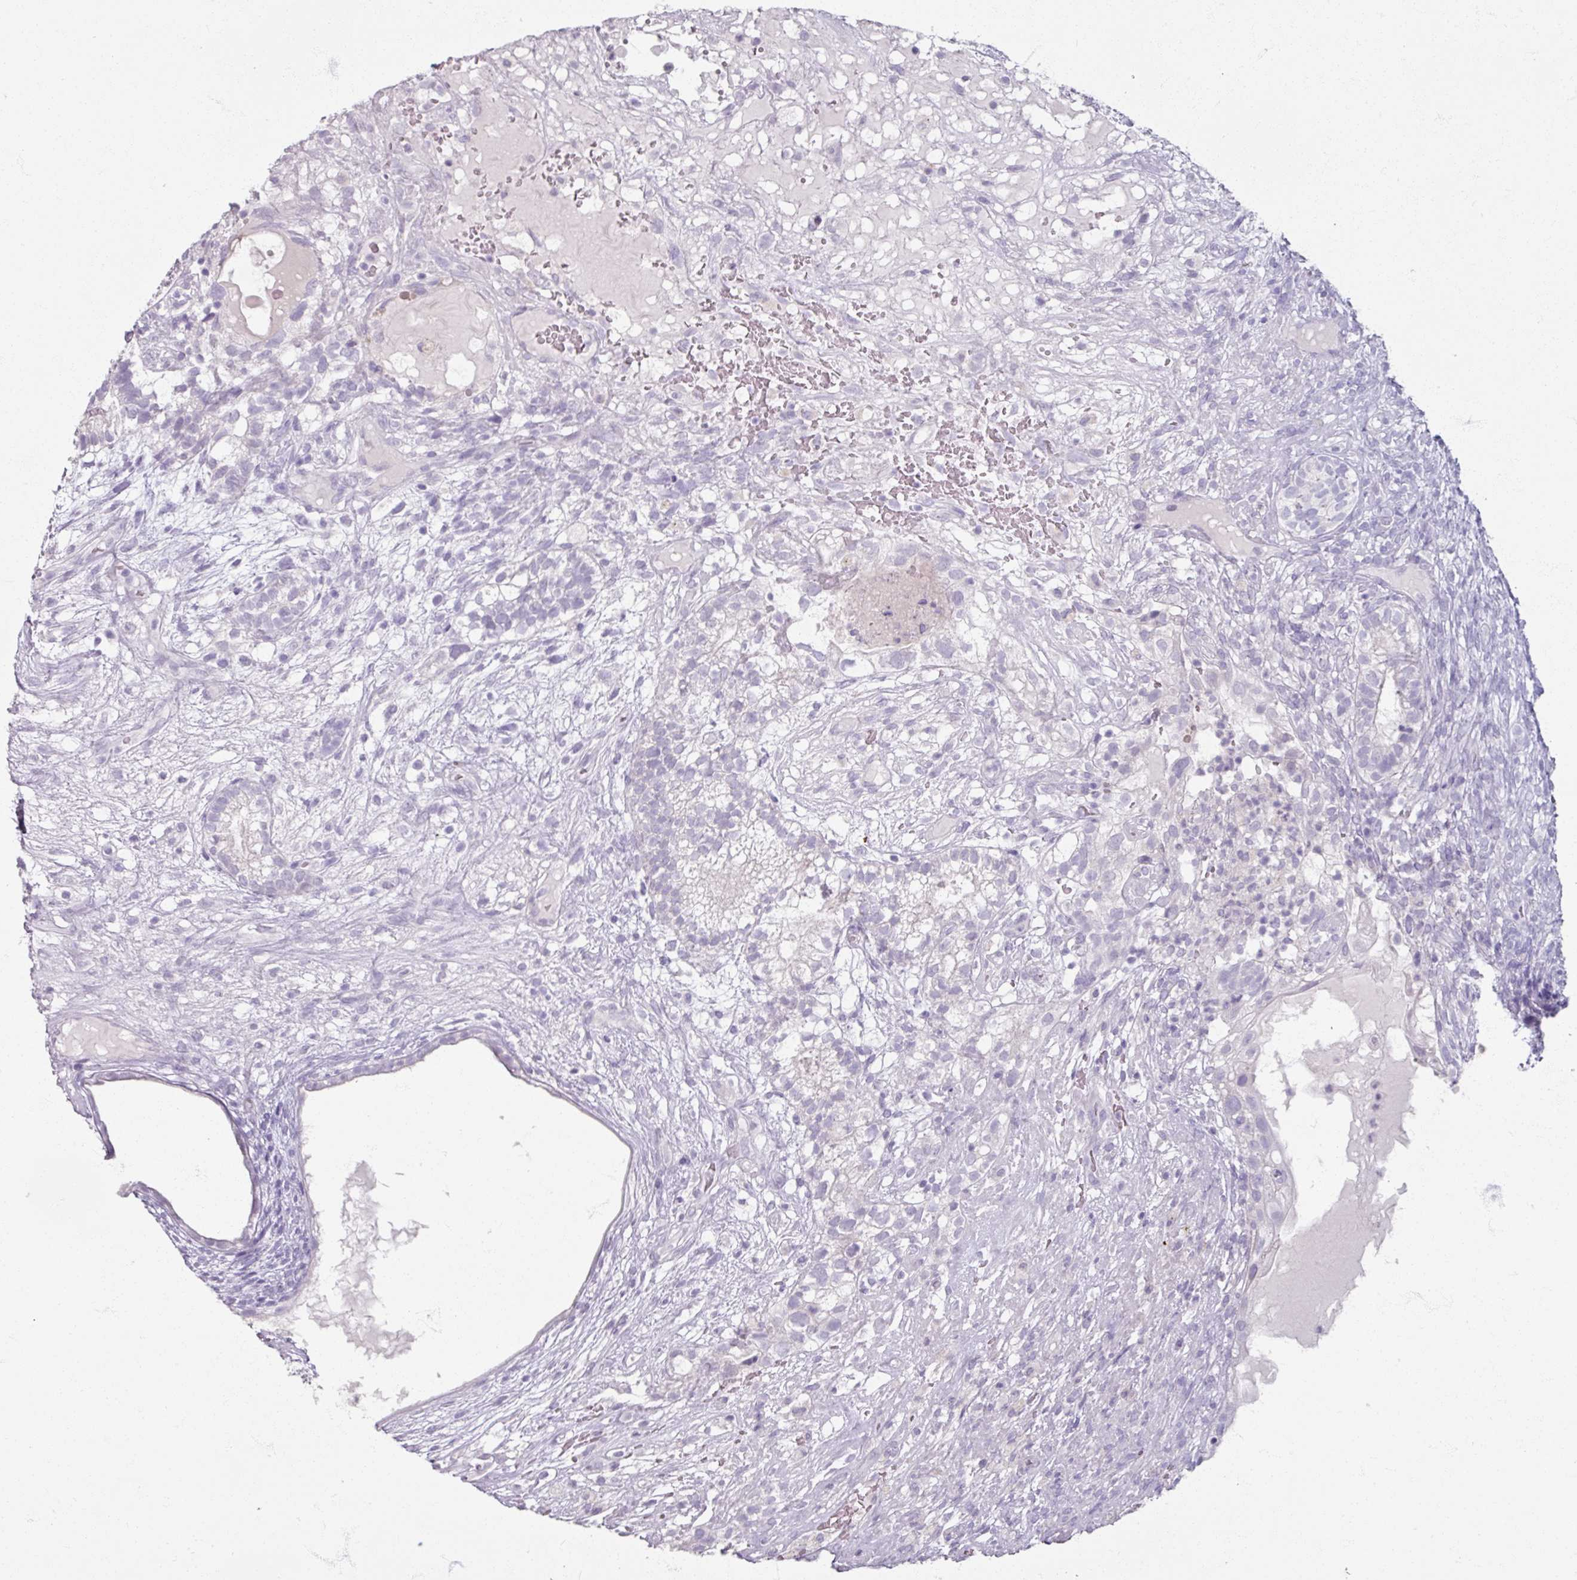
{"staining": {"intensity": "negative", "quantity": "none", "location": "none"}, "tissue": "testis cancer", "cell_type": "Tumor cells", "image_type": "cancer", "snomed": [{"axis": "morphology", "description": "Seminoma, NOS"}, {"axis": "morphology", "description": "Carcinoma, Embryonal, NOS"}, {"axis": "topography", "description": "Testis"}], "caption": "Immunohistochemistry (IHC) micrograph of neoplastic tissue: human testis cancer (embryonal carcinoma) stained with DAB reveals no significant protein staining in tumor cells.", "gene": "TG", "patient": {"sex": "male", "age": 41}}